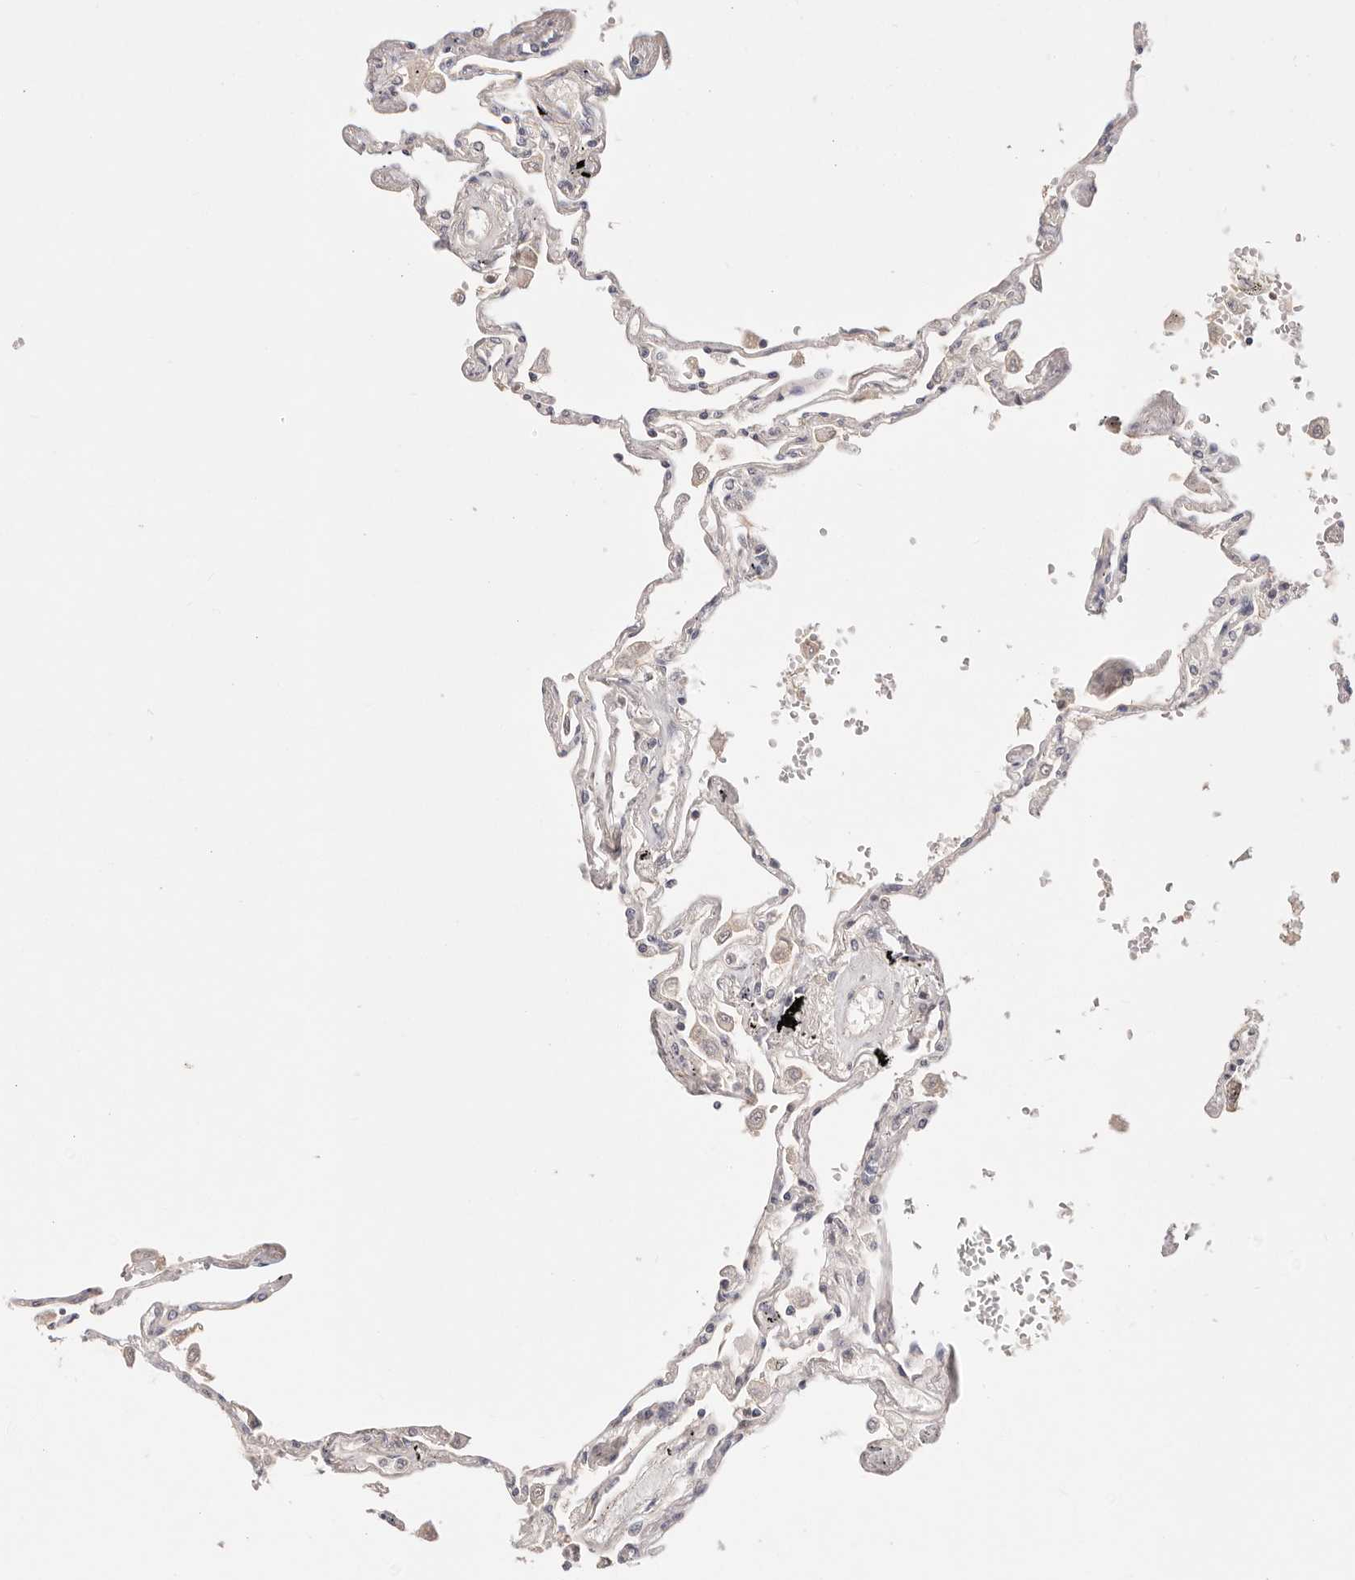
{"staining": {"intensity": "negative", "quantity": "none", "location": "none"}, "tissue": "lung", "cell_type": "Alveolar cells", "image_type": "normal", "snomed": [{"axis": "morphology", "description": "Normal tissue, NOS"}, {"axis": "topography", "description": "Lung"}], "caption": "DAB immunohistochemical staining of unremarkable human lung shows no significant expression in alveolar cells.", "gene": "KCMF1", "patient": {"sex": "female", "age": 67}}